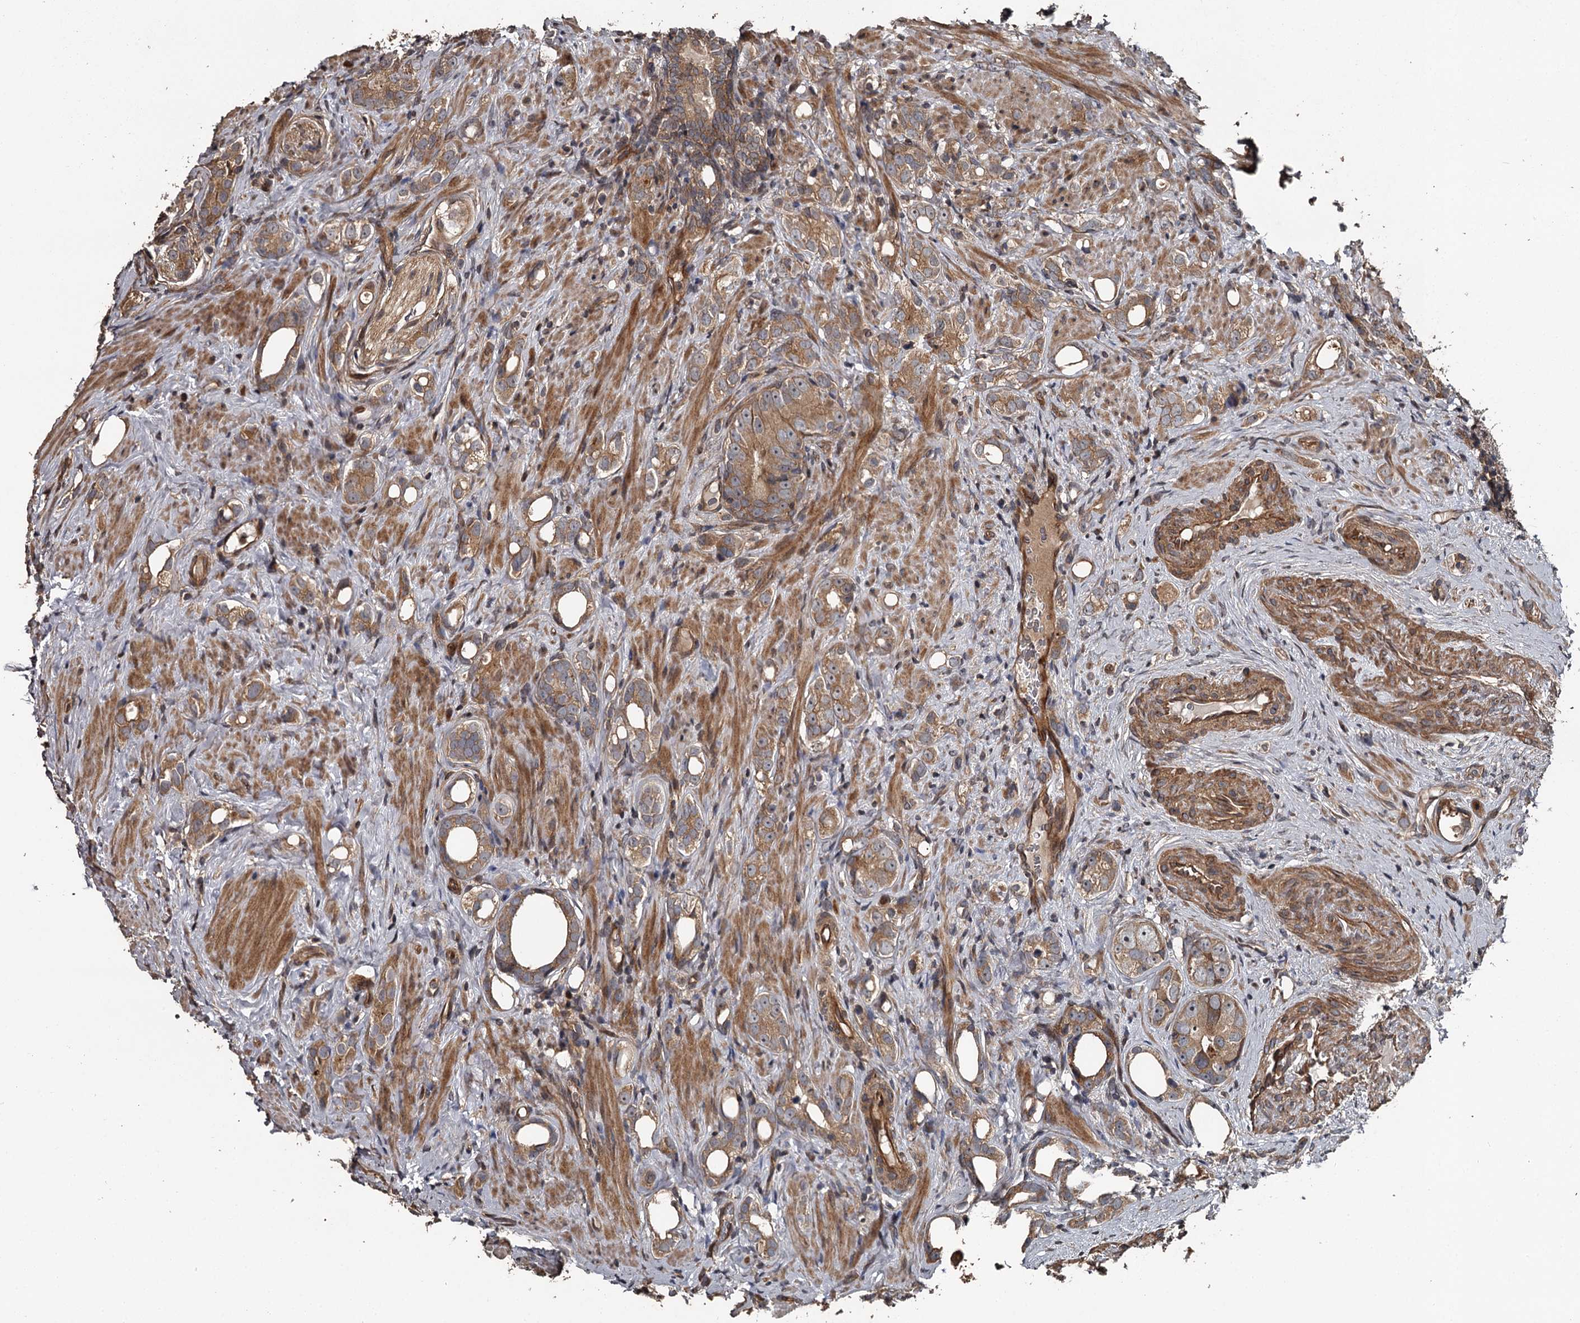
{"staining": {"intensity": "moderate", "quantity": ">75%", "location": "cytoplasmic/membranous"}, "tissue": "prostate cancer", "cell_type": "Tumor cells", "image_type": "cancer", "snomed": [{"axis": "morphology", "description": "Adenocarcinoma, High grade"}, {"axis": "topography", "description": "Prostate"}], "caption": "A micrograph of prostate cancer stained for a protein displays moderate cytoplasmic/membranous brown staining in tumor cells.", "gene": "RAB21", "patient": {"sex": "male", "age": 63}}